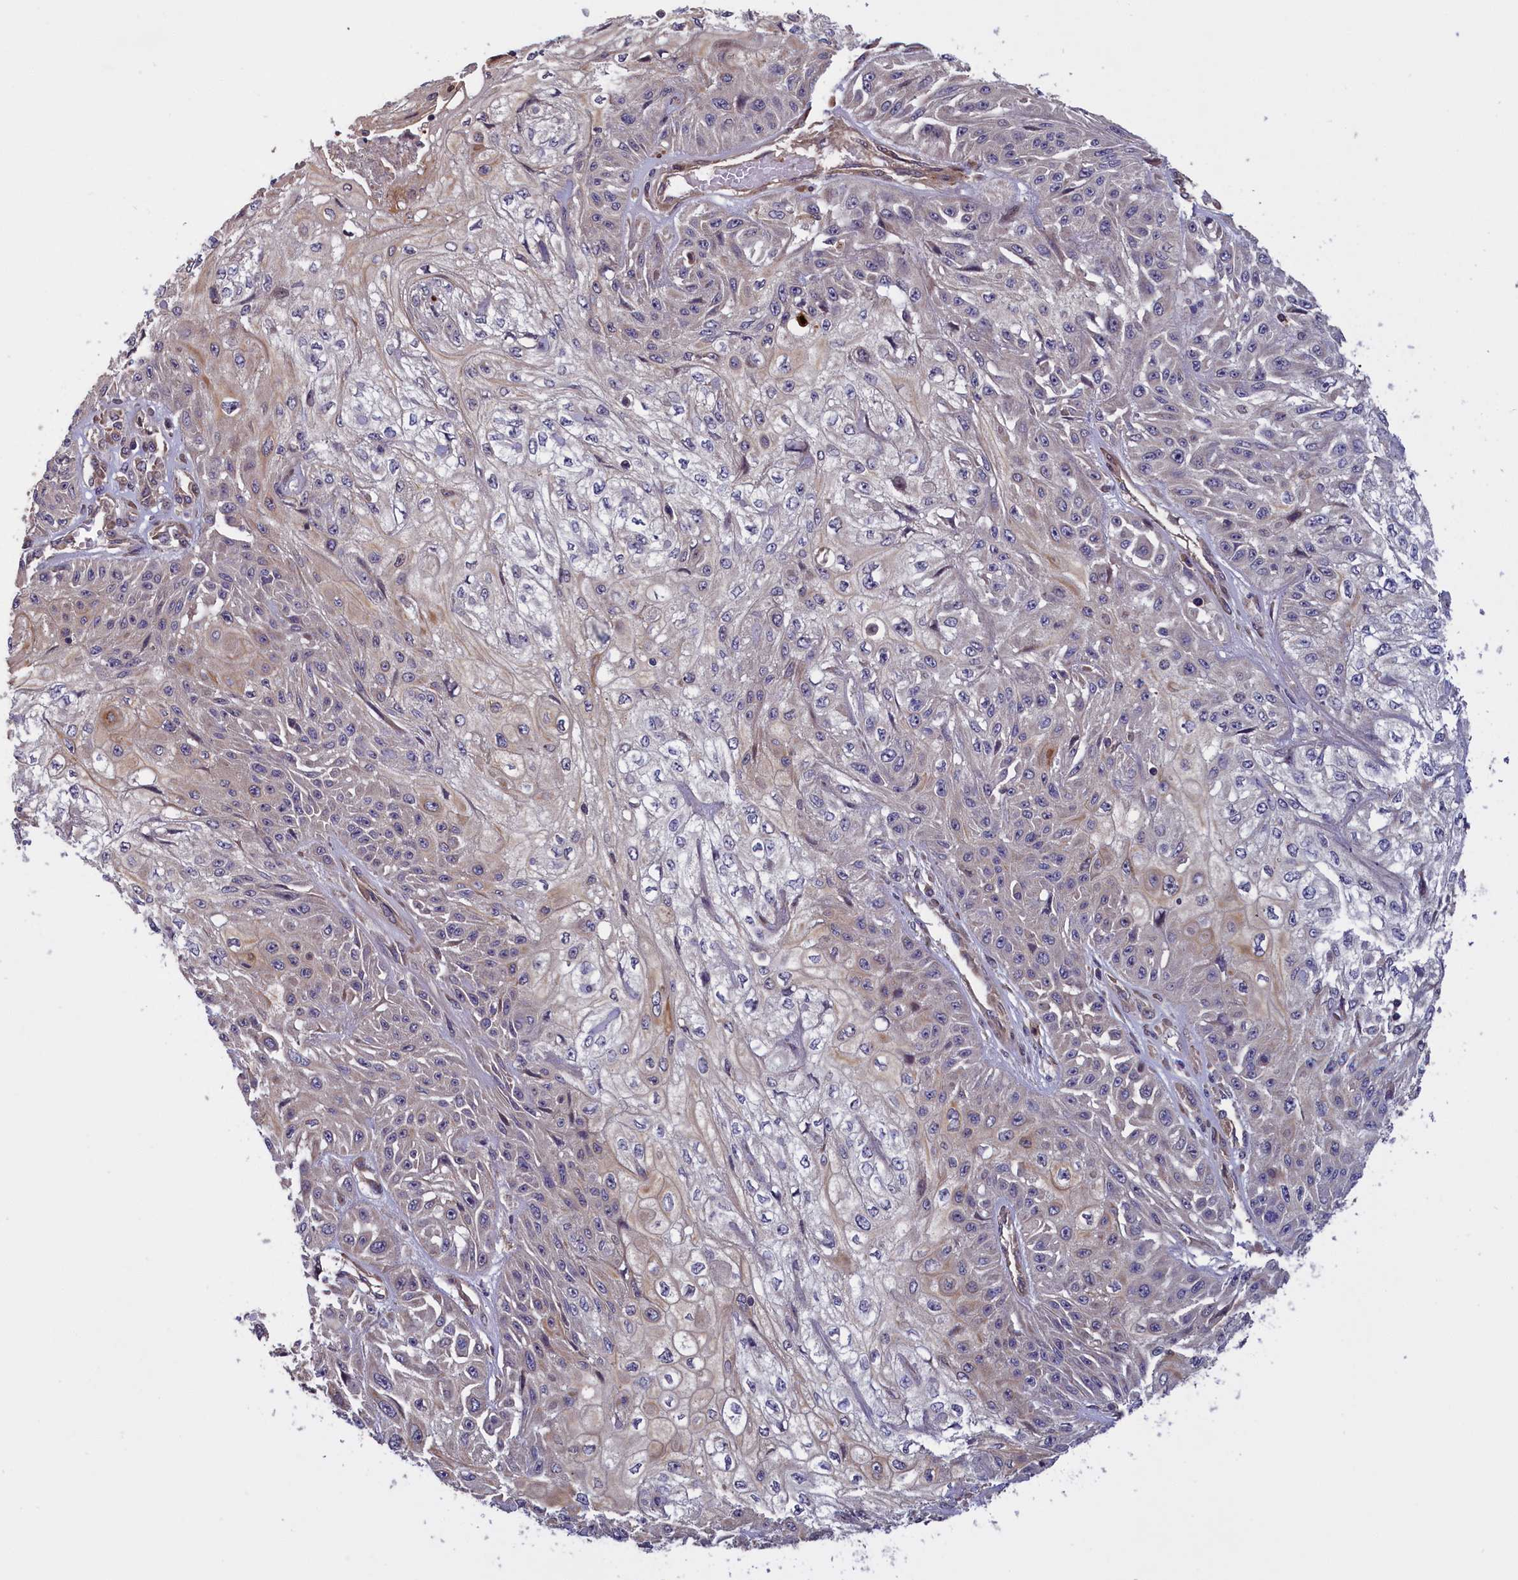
{"staining": {"intensity": "weak", "quantity": "<25%", "location": "cytoplasmic/membranous"}, "tissue": "skin cancer", "cell_type": "Tumor cells", "image_type": "cancer", "snomed": [{"axis": "morphology", "description": "Squamous cell carcinoma, NOS"}, {"axis": "morphology", "description": "Squamous cell carcinoma, metastatic, NOS"}, {"axis": "topography", "description": "Skin"}, {"axis": "topography", "description": "Lymph node"}], "caption": "Tumor cells show no significant positivity in squamous cell carcinoma (skin).", "gene": "DENND1B", "patient": {"sex": "male", "age": 75}}